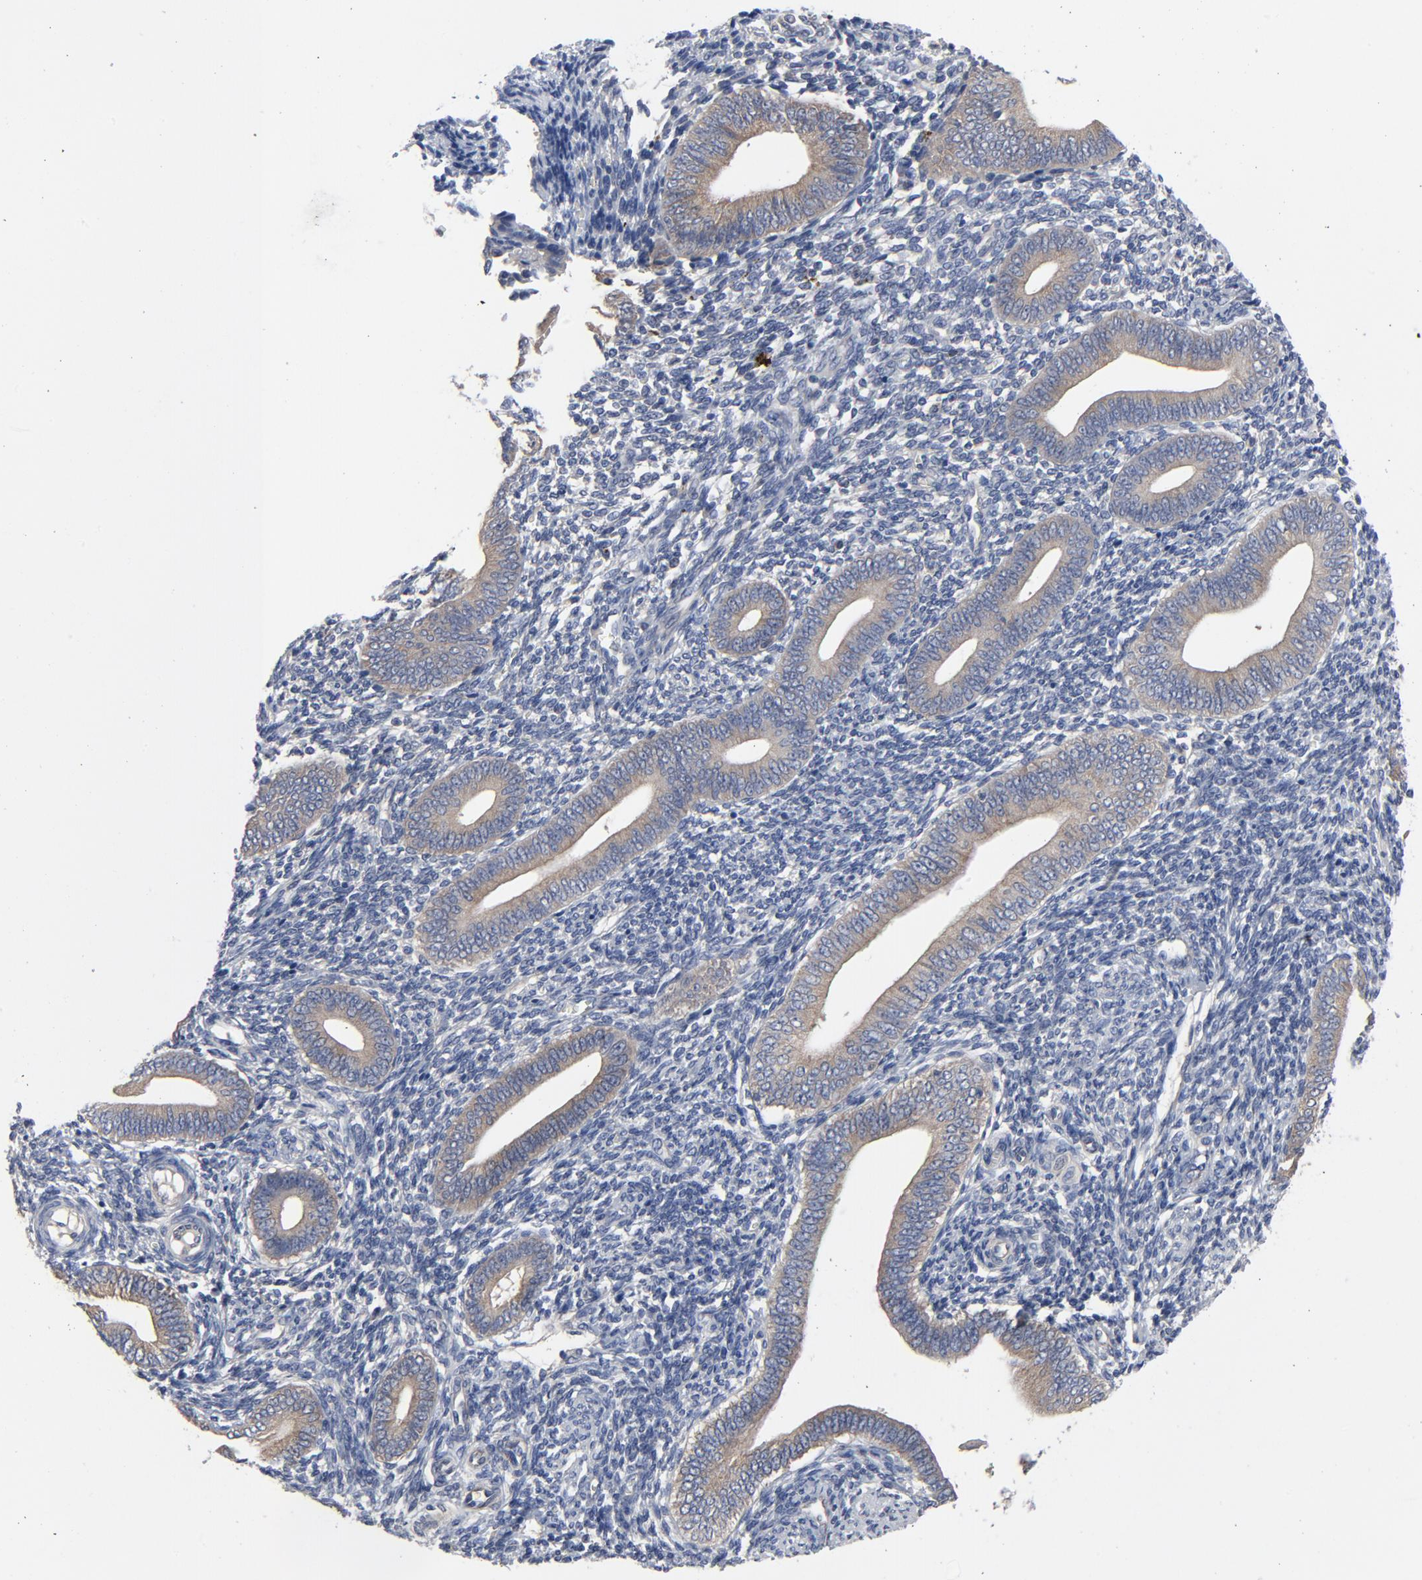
{"staining": {"intensity": "negative", "quantity": "none", "location": "none"}, "tissue": "endometrium", "cell_type": "Cells in endometrial stroma", "image_type": "normal", "snomed": [{"axis": "morphology", "description": "Normal tissue, NOS"}, {"axis": "topography", "description": "Uterus"}, {"axis": "topography", "description": "Endometrium"}], "caption": "Immunohistochemical staining of unremarkable human endometrium shows no significant staining in cells in endometrial stroma. Nuclei are stained in blue.", "gene": "DYNLT3", "patient": {"sex": "female", "age": 33}}